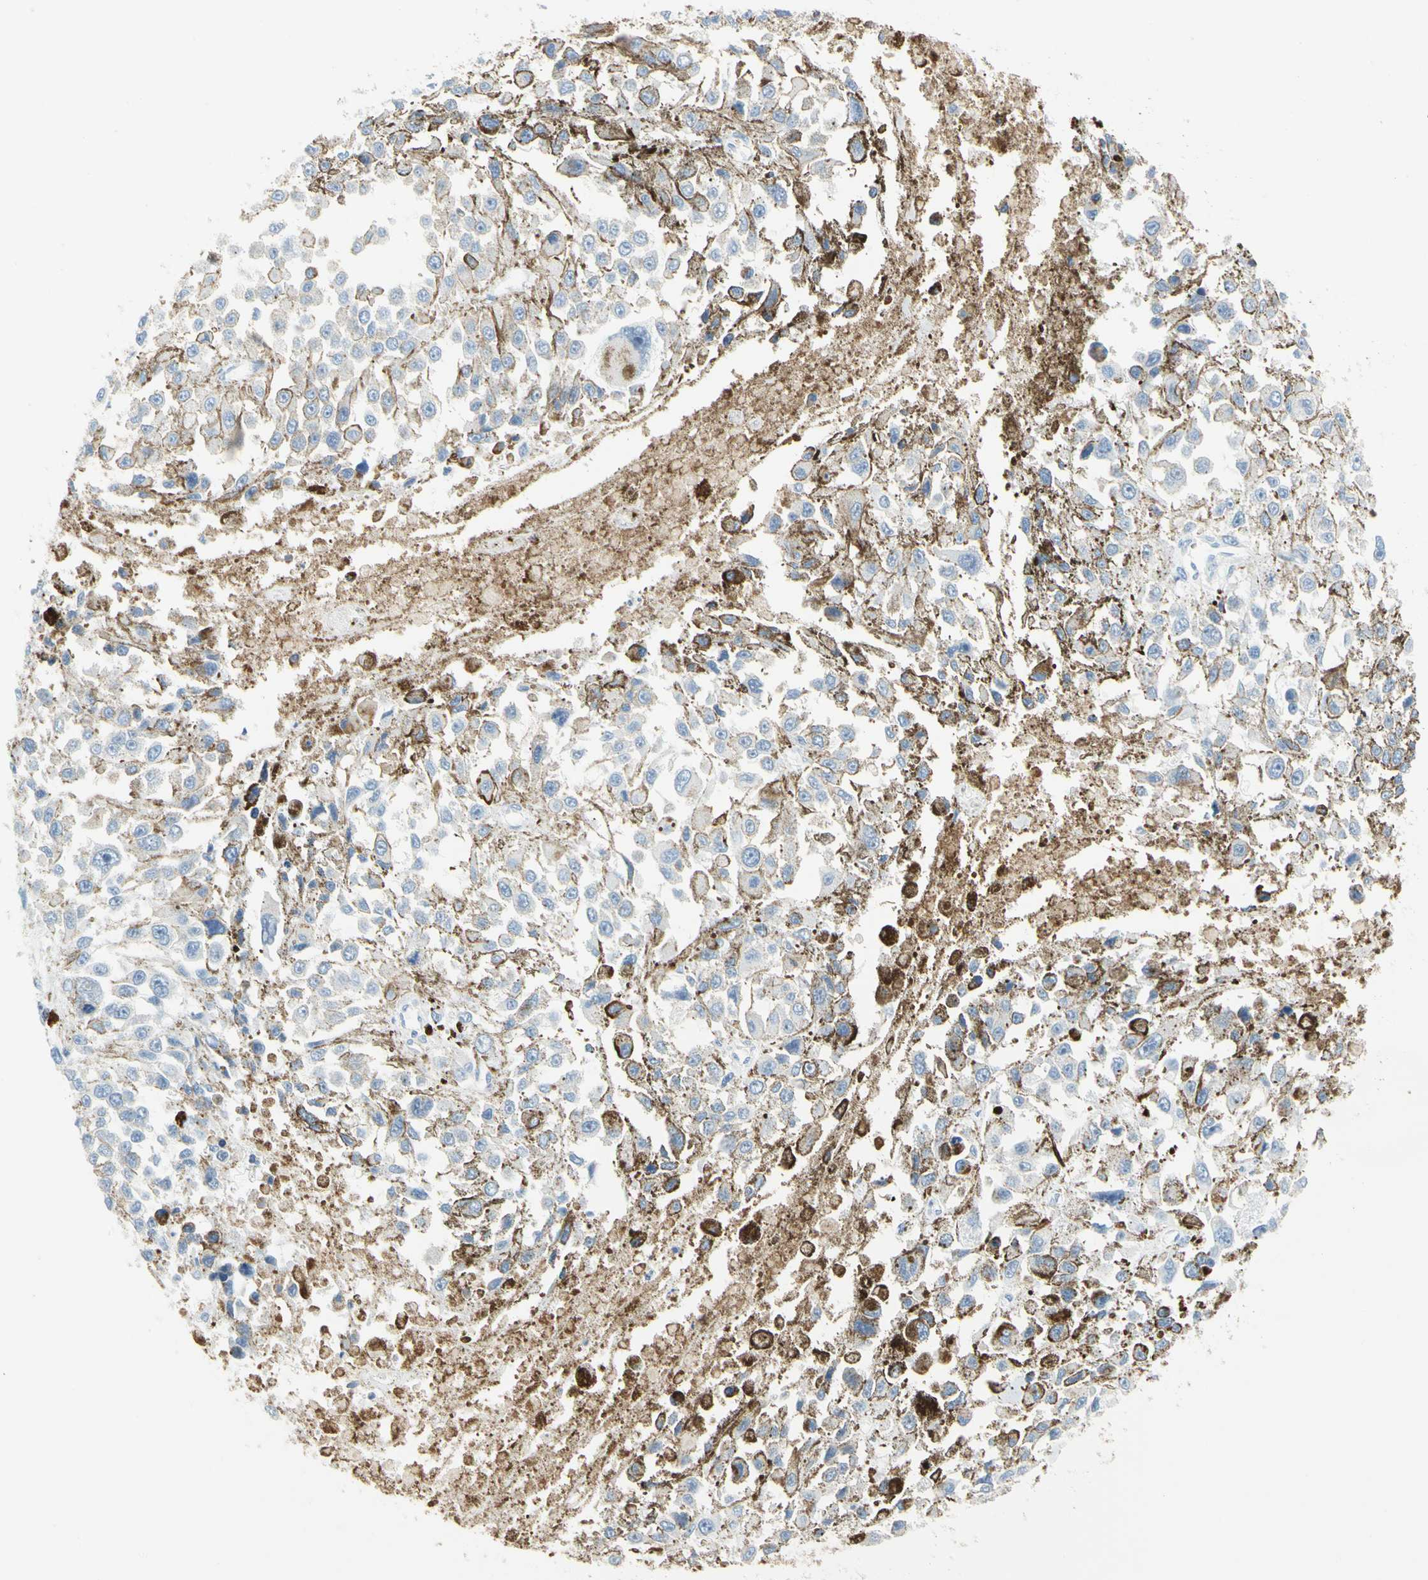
{"staining": {"intensity": "negative", "quantity": "none", "location": "none"}, "tissue": "melanoma", "cell_type": "Tumor cells", "image_type": "cancer", "snomed": [{"axis": "morphology", "description": "Malignant melanoma, Metastatic site"}, {"axis": "topography", "description": "Lymph node"}], "caption": "This is an immunohistochemistry (IHC) image of human malignant melanoma (metastatic site). There is no positivity in tumor cells.", "gene": "PPBP", "patient": {"sex": "male", "age": 59}}